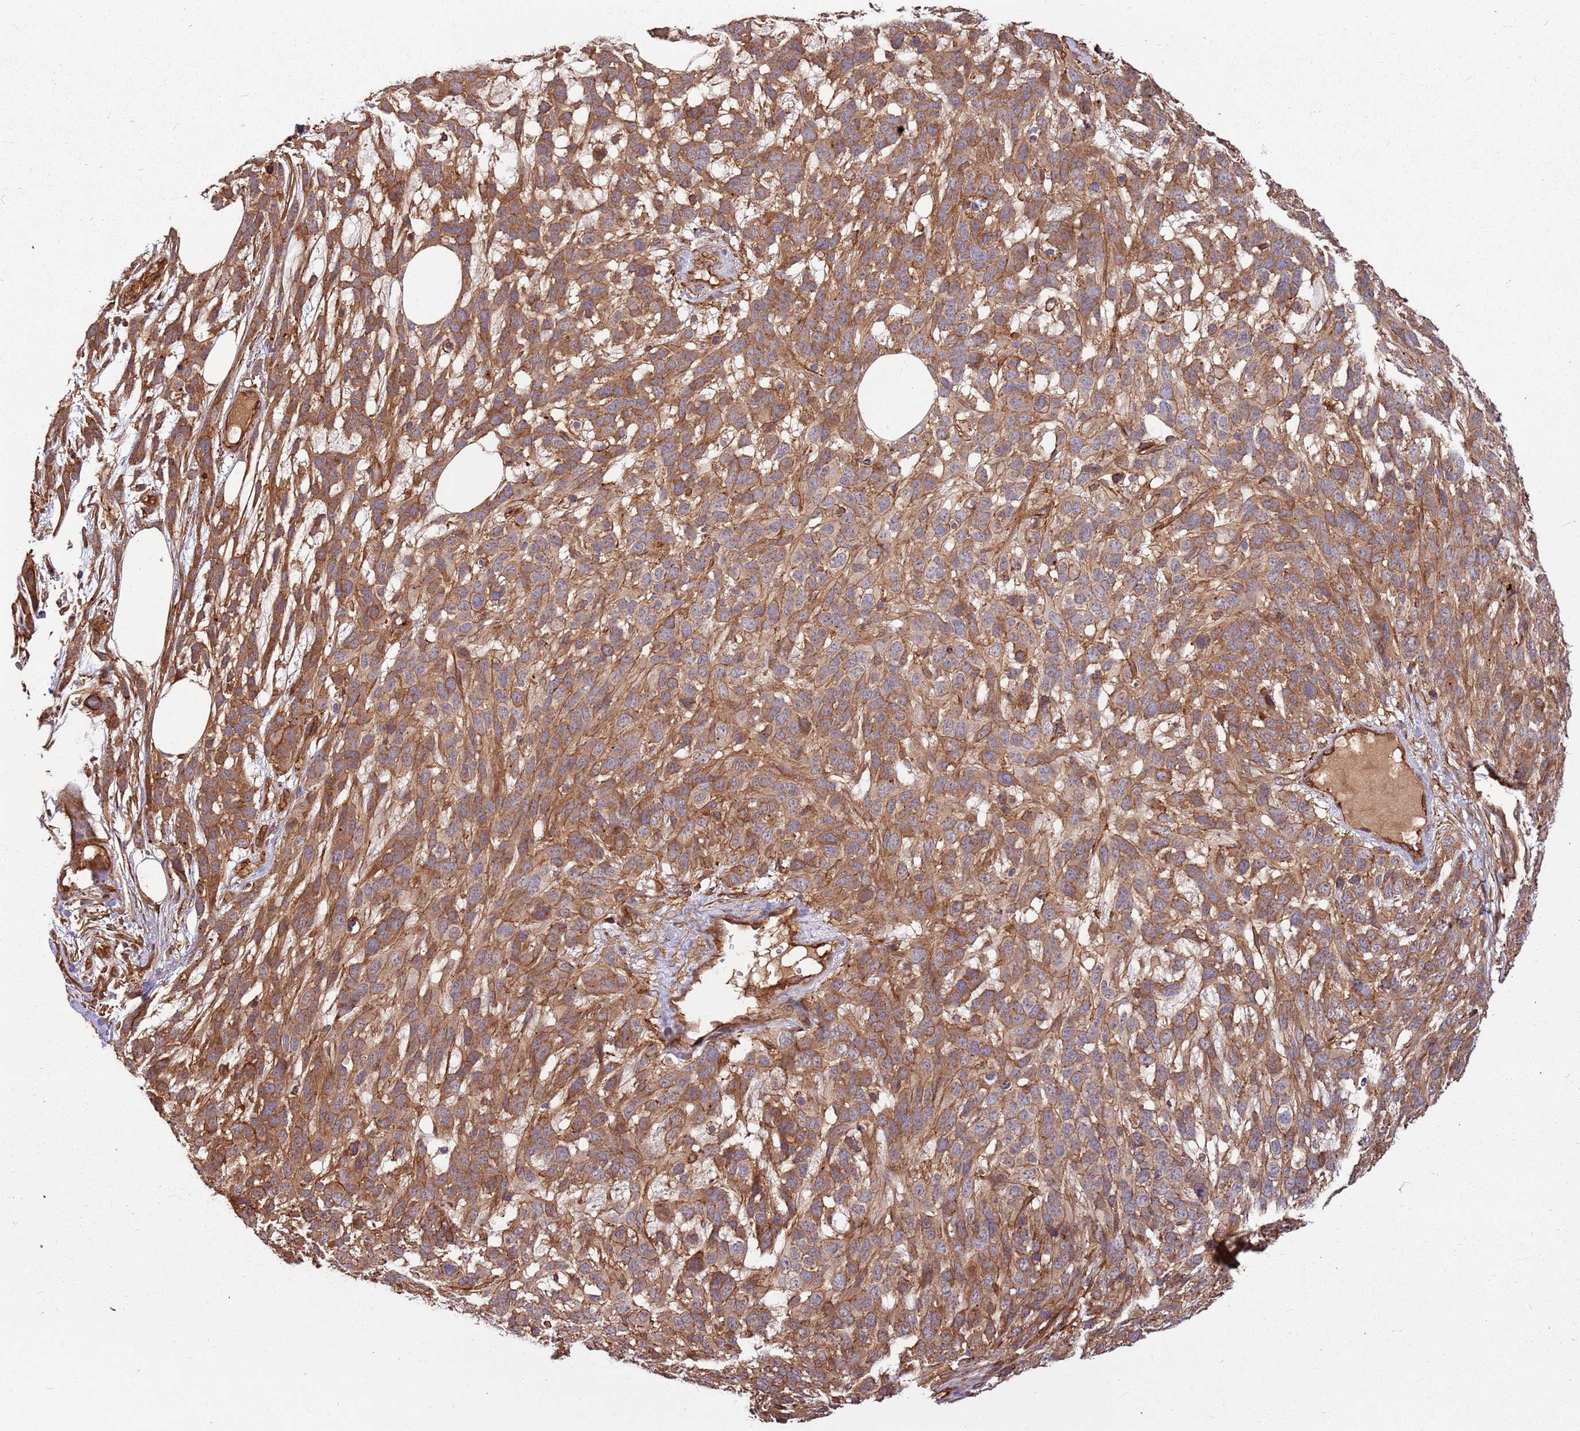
{"staining": {"intensity": "moderate", "quantity": ">75%", "location": "cytoplasmic/membranous"}, "tissue": "melanoma", "cell_type": "Tumor cells", "image_type": "cancer", "snomed": [{"axis": "morphology", "description": "Normal morphology"}, {"axis": "morphology", "description": "Malignant melanoma, NOS"}, {"axis": "topography", "description": "Skin"}], "caption": "Protein expression by immunohistochemistry (IHC) demonstrates moderate cytoplasmic/membranous staining in approximately >75% of tumor cells in melanoma.", "gene": "ACVR2A", "patient": {"sex": "female", "age": 72}}